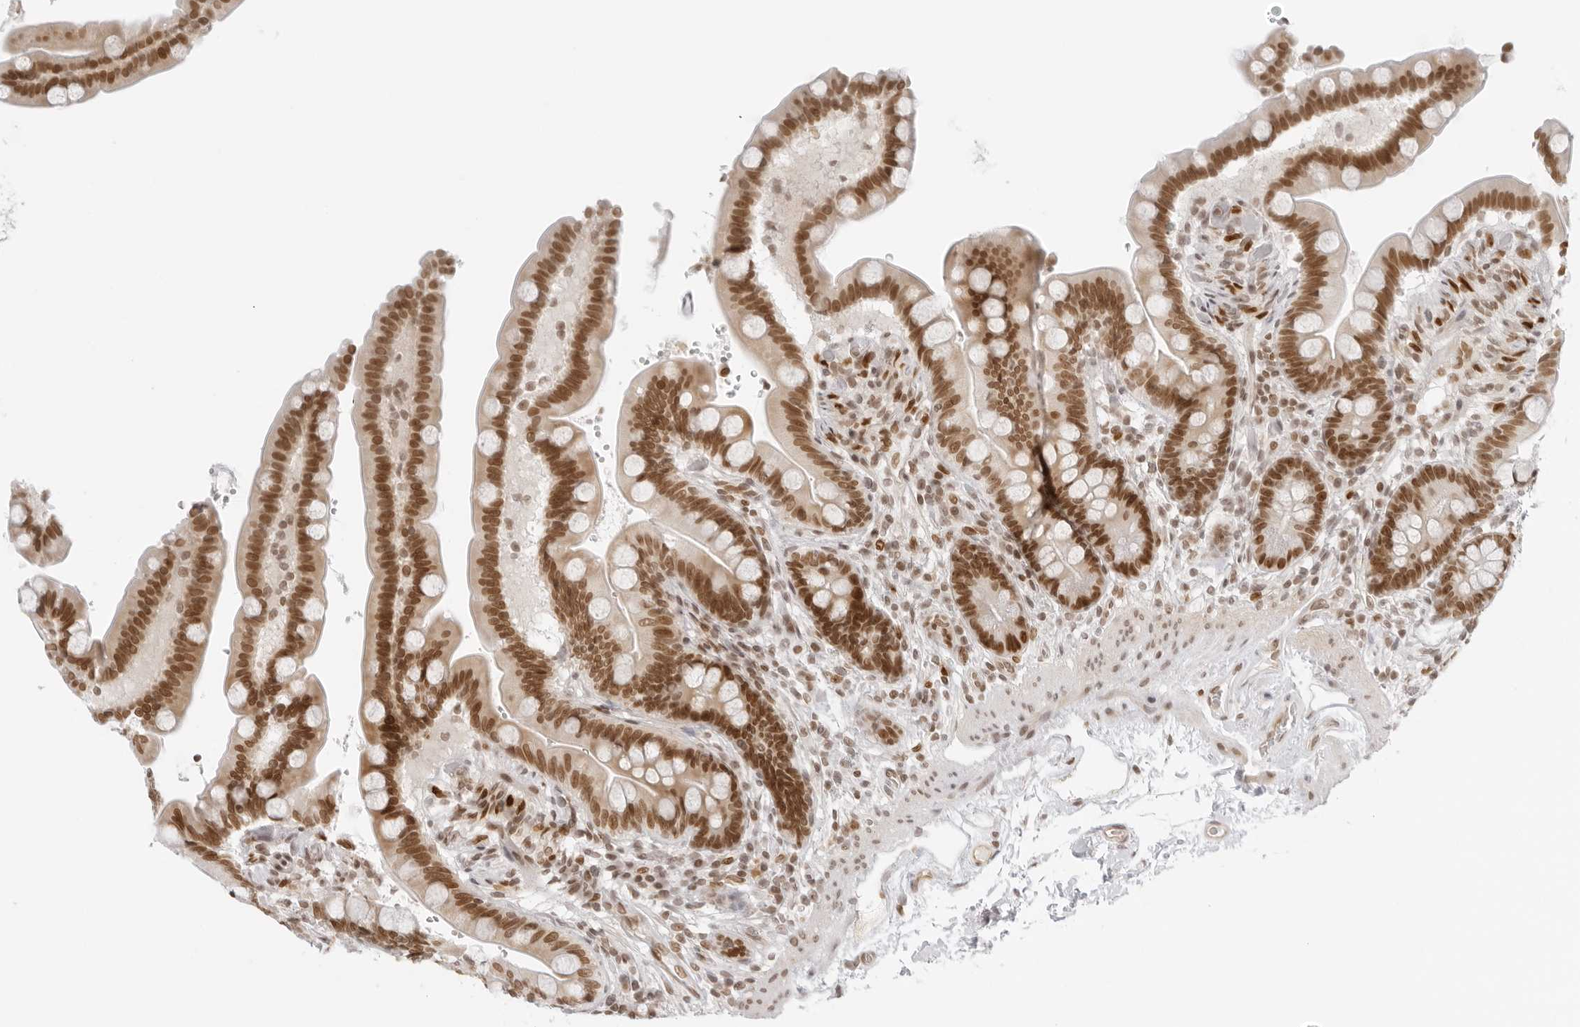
{"staining": {"intensity": "moderate", "quantity": ">75%", "location": "nuclear"}, "tissue": "colon", "cell_type": "Endothelial cells", "image_type": "normal", "snomed": [{"axis": "morphology", "description": "Normal tissue, NOS"}, {"axis": "topography", "description": "Smooth muscle"}, {"axis": "topography", "description": "Colon"}], "caption": "About >75% of endothelial cells in benign colon reveal moderate nuclear protein staining as visualized by brown immunohistochemical staining.", "gene": "RCC1", "patient": {"sex": "male", "age": 73}}